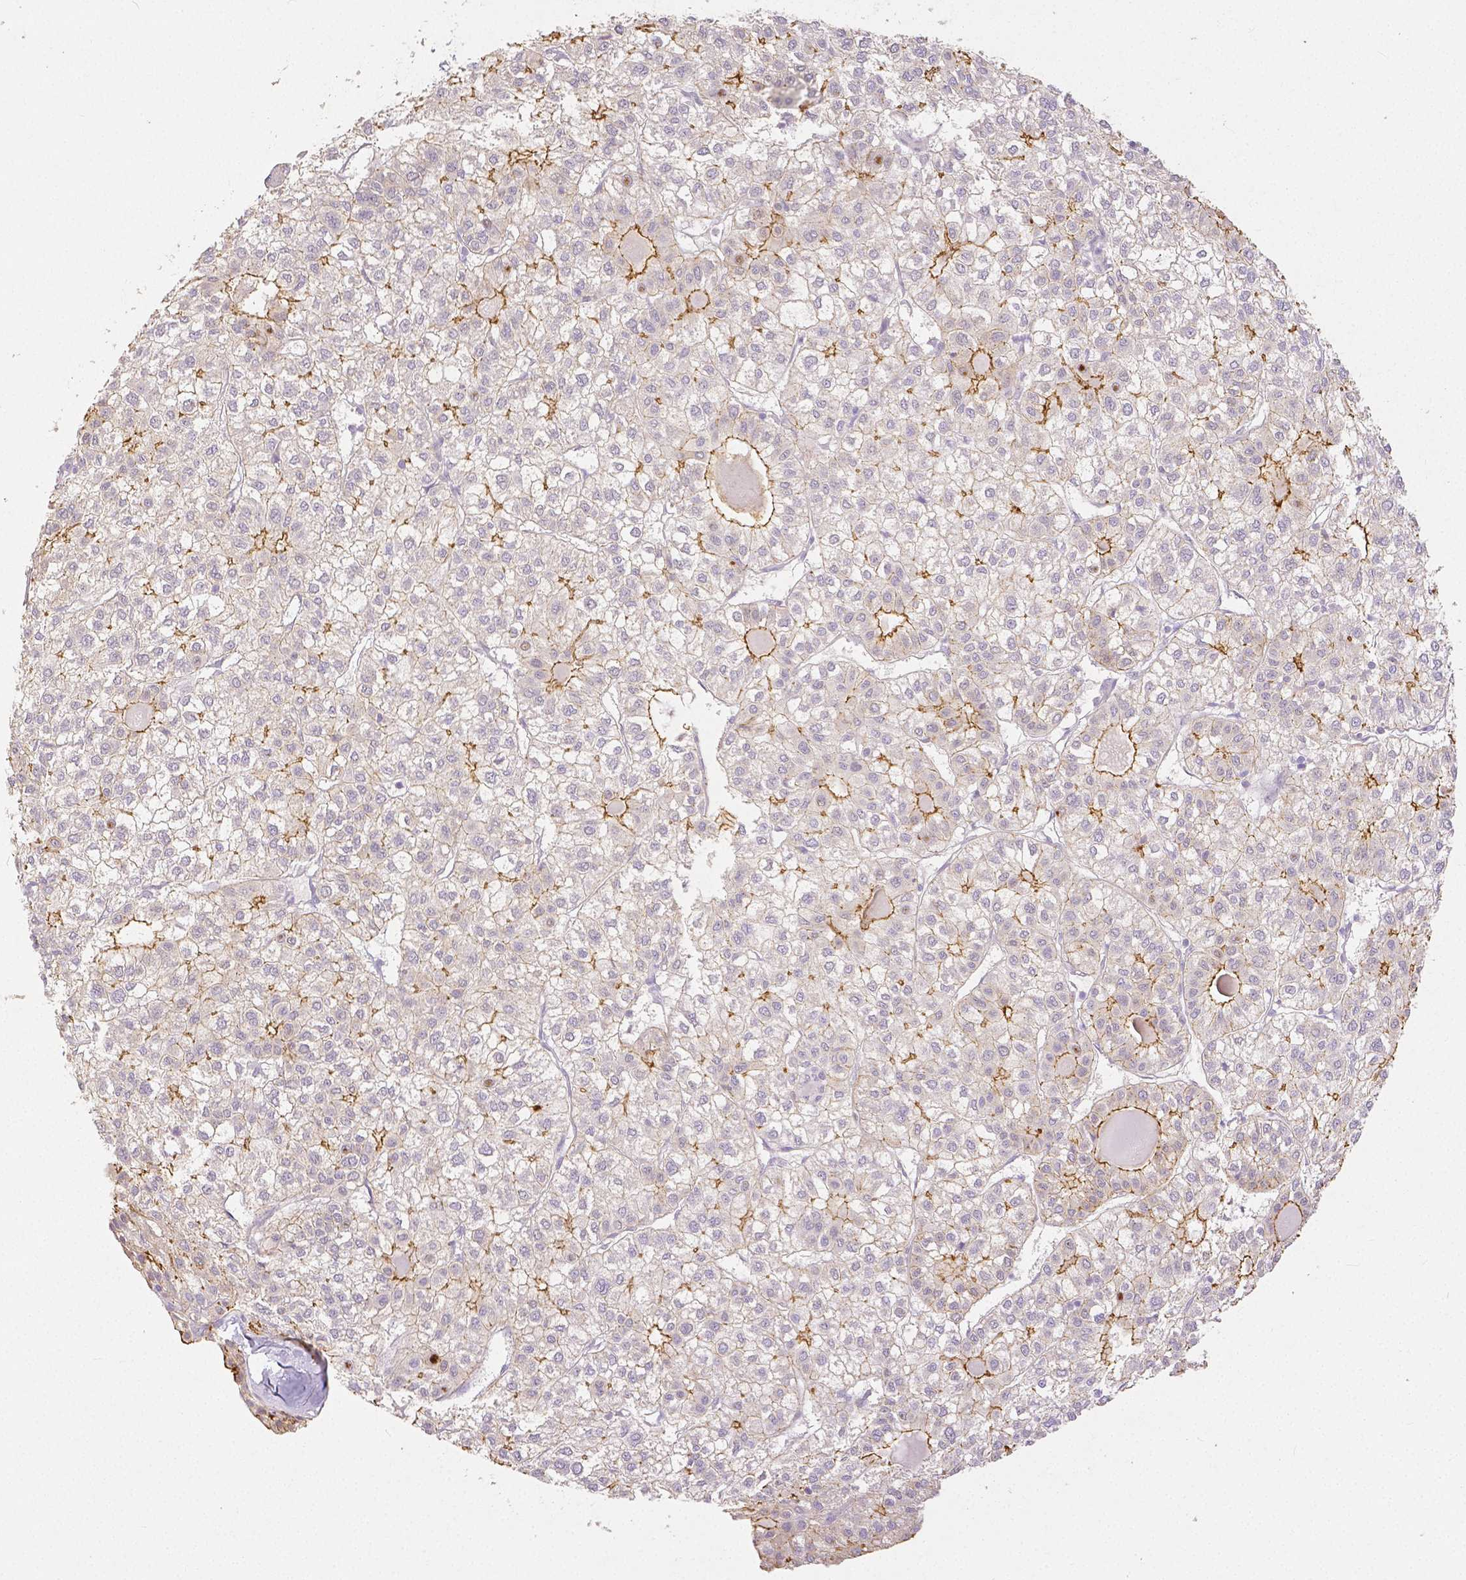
{"staining": {"intensity": "moderate", "quantity": "25%-75%", "location": "cytoplasmic/membranous"}, "tissue": "liver cancer", "cell_type": "Tumor cells", "image_type": "cancer", "snomed": [{"axis": "morphology", "description": "Carcinoma, Hepatocellular, NOS"}, {"axis": "topography", "description": "Liver"}], "caption": "Immunohistochemistry (IHC) photomicrograph of neoplastic tissue: human liver cancer (hepatocellular carcinoma) stained using immunohistochemistry (IHC) shows medium levels of moderate protein expression localized specifically in the cytoplasmic/membranous of tumor cells, appearing as a cytoplasmic/membranous brown color.", "gene": "OCLN", "patient": {"sex": "female", "age": 43}}